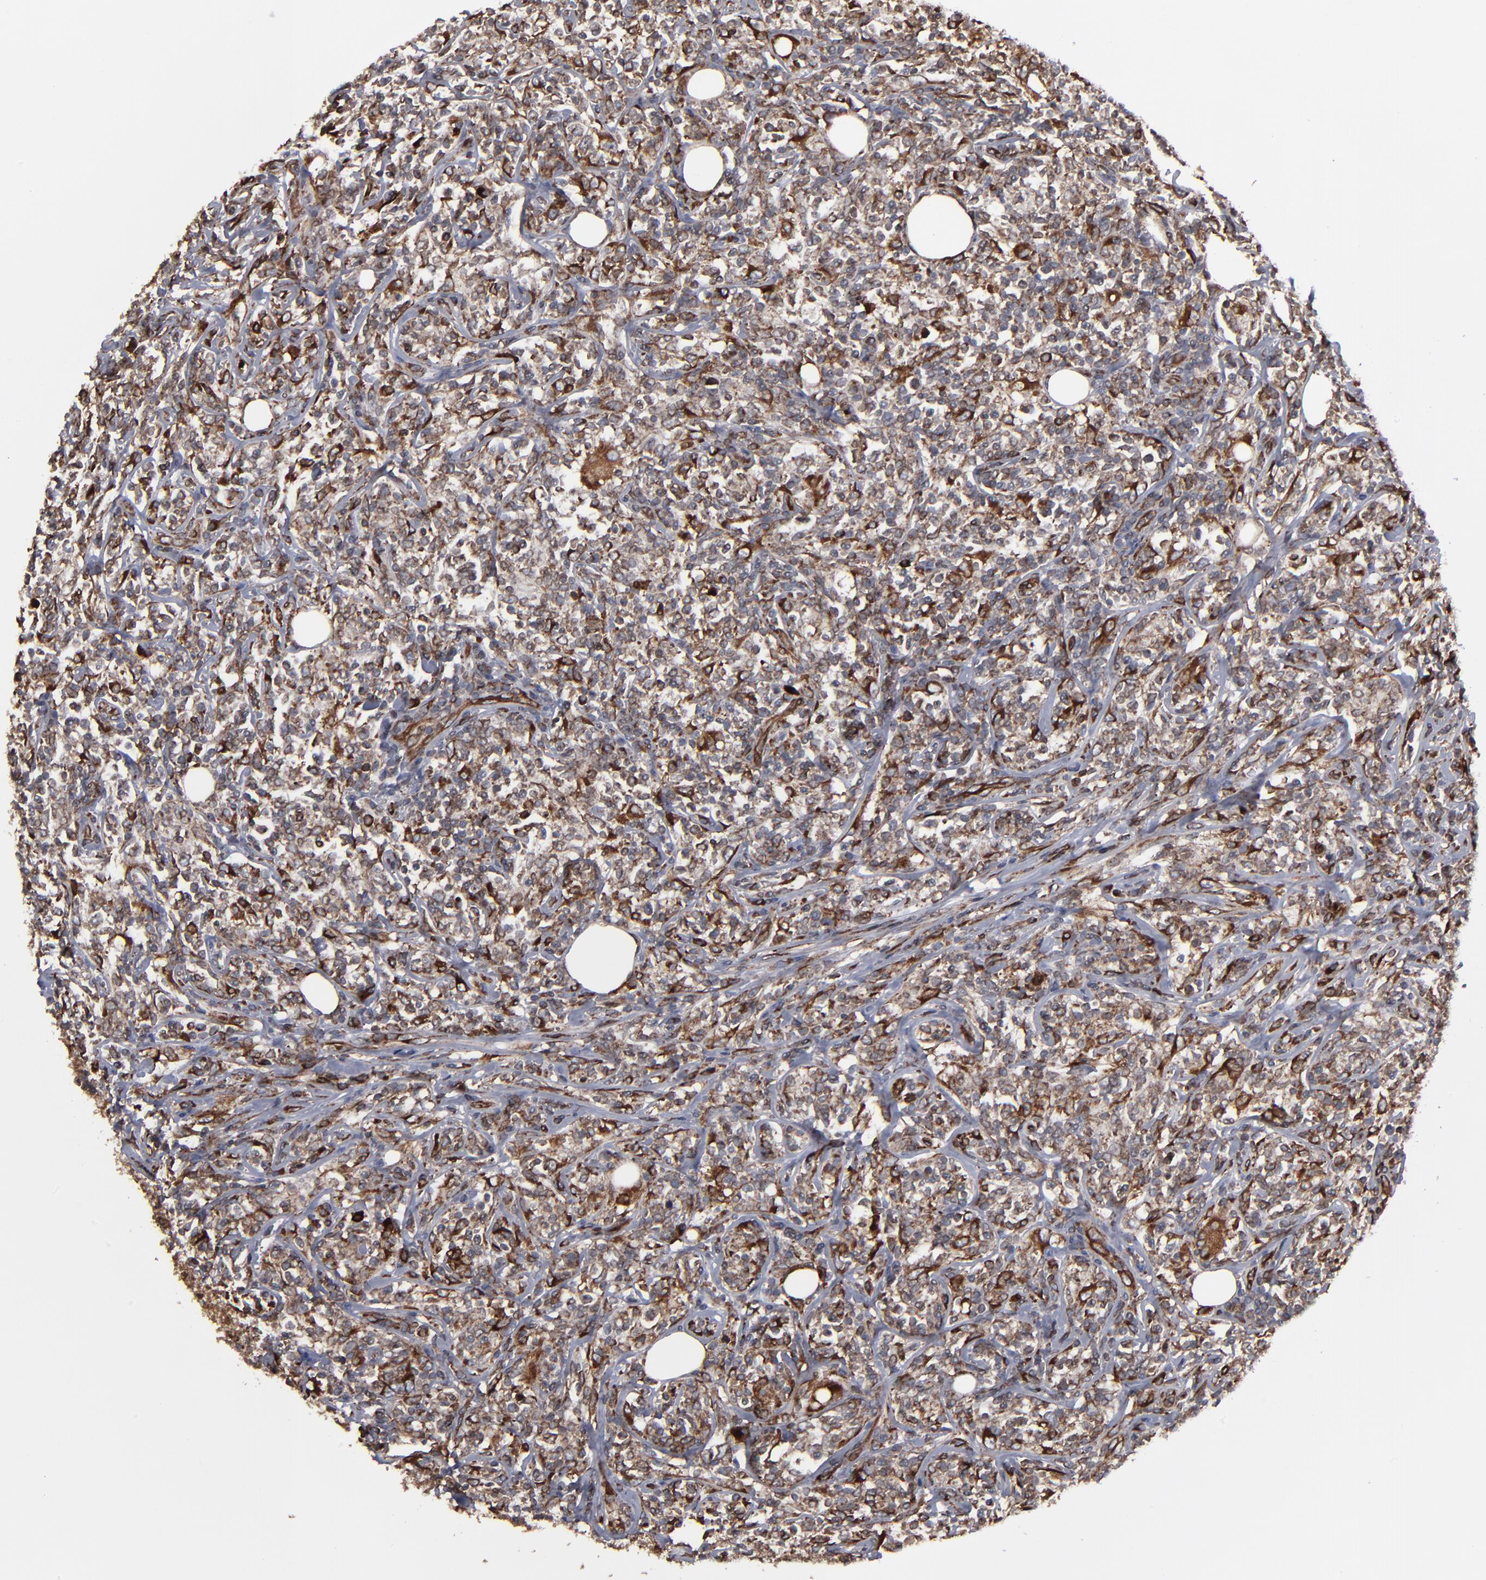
{"staining": {"intensity": "strong", "quantity": "<25%", "location": "cytoplasmic/membranous"}, "tissue": "lymphoma", "cell_type": "Tumor cells", "image_type": "cancer", "snomed": [{"axis": "morphology", "description": "Malignant lymphoma, non-Hodgkin's type, High grade"}, {"axis": "topography", "description": "Lymph node"}], "caption": "IHC of human high-grade malignant lymphoma, non-Hodgkin's type displays medium levels of strong cytoplasmic/membranous expression in about <25% of tumor cells.", "gene": "CNIH1", "patient": {"sex": "female", "age": 84}}